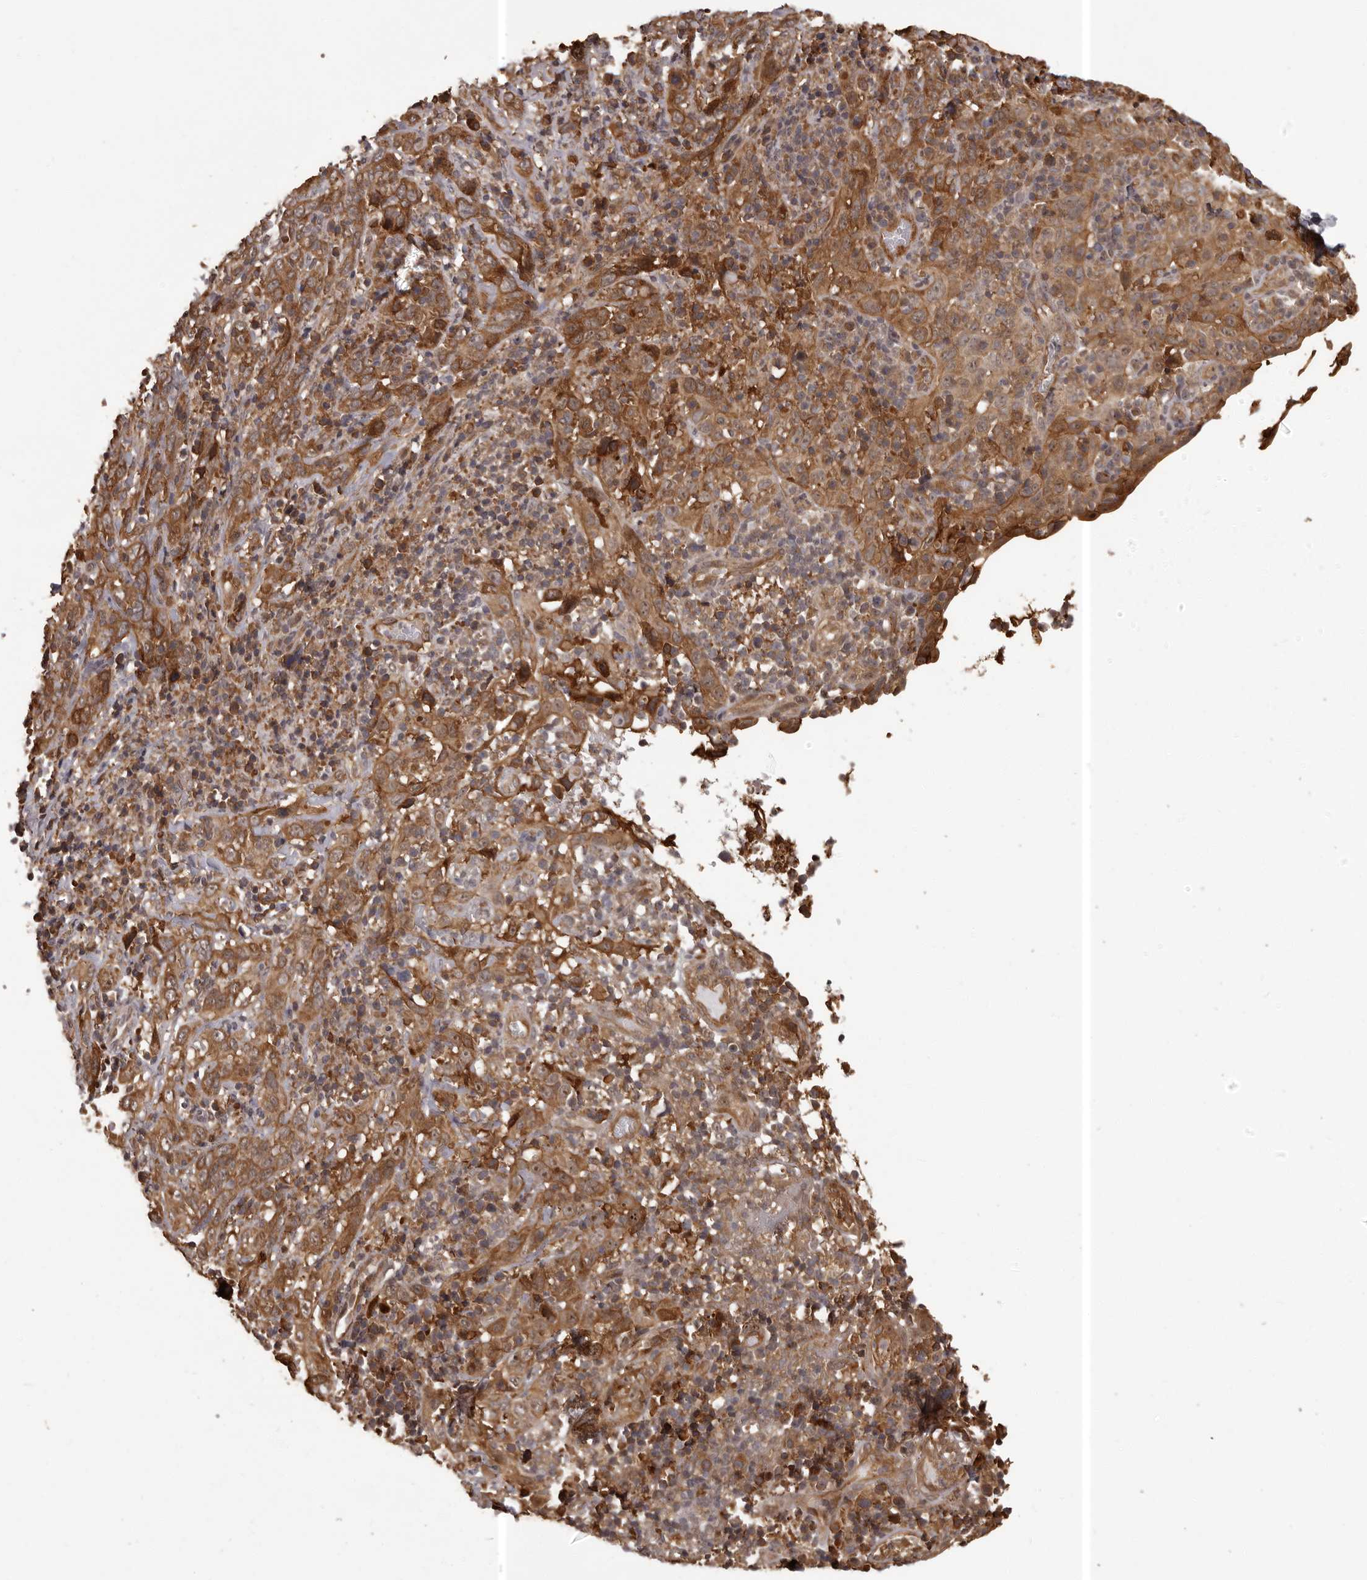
{"staining": {"intensity": "weak", "quantity": ">75%", "location": "nuclear"}, "tissue": "cervical cancer", "cell_type": "Tumor cells", "image_type": "cancer", "snomed": [{"axis": "morphology", "description": "Squamous cell carcinoma, NOS"}, {"axis": "topography", "description": "Cervix"}], "caption": "Weak nuclear protein staining is present in approximately >75% of tumor cells in cervical squamous cell carcinoma.", "gene": "SLITRK6", "patient": {"sex": "female", "age": 46}}